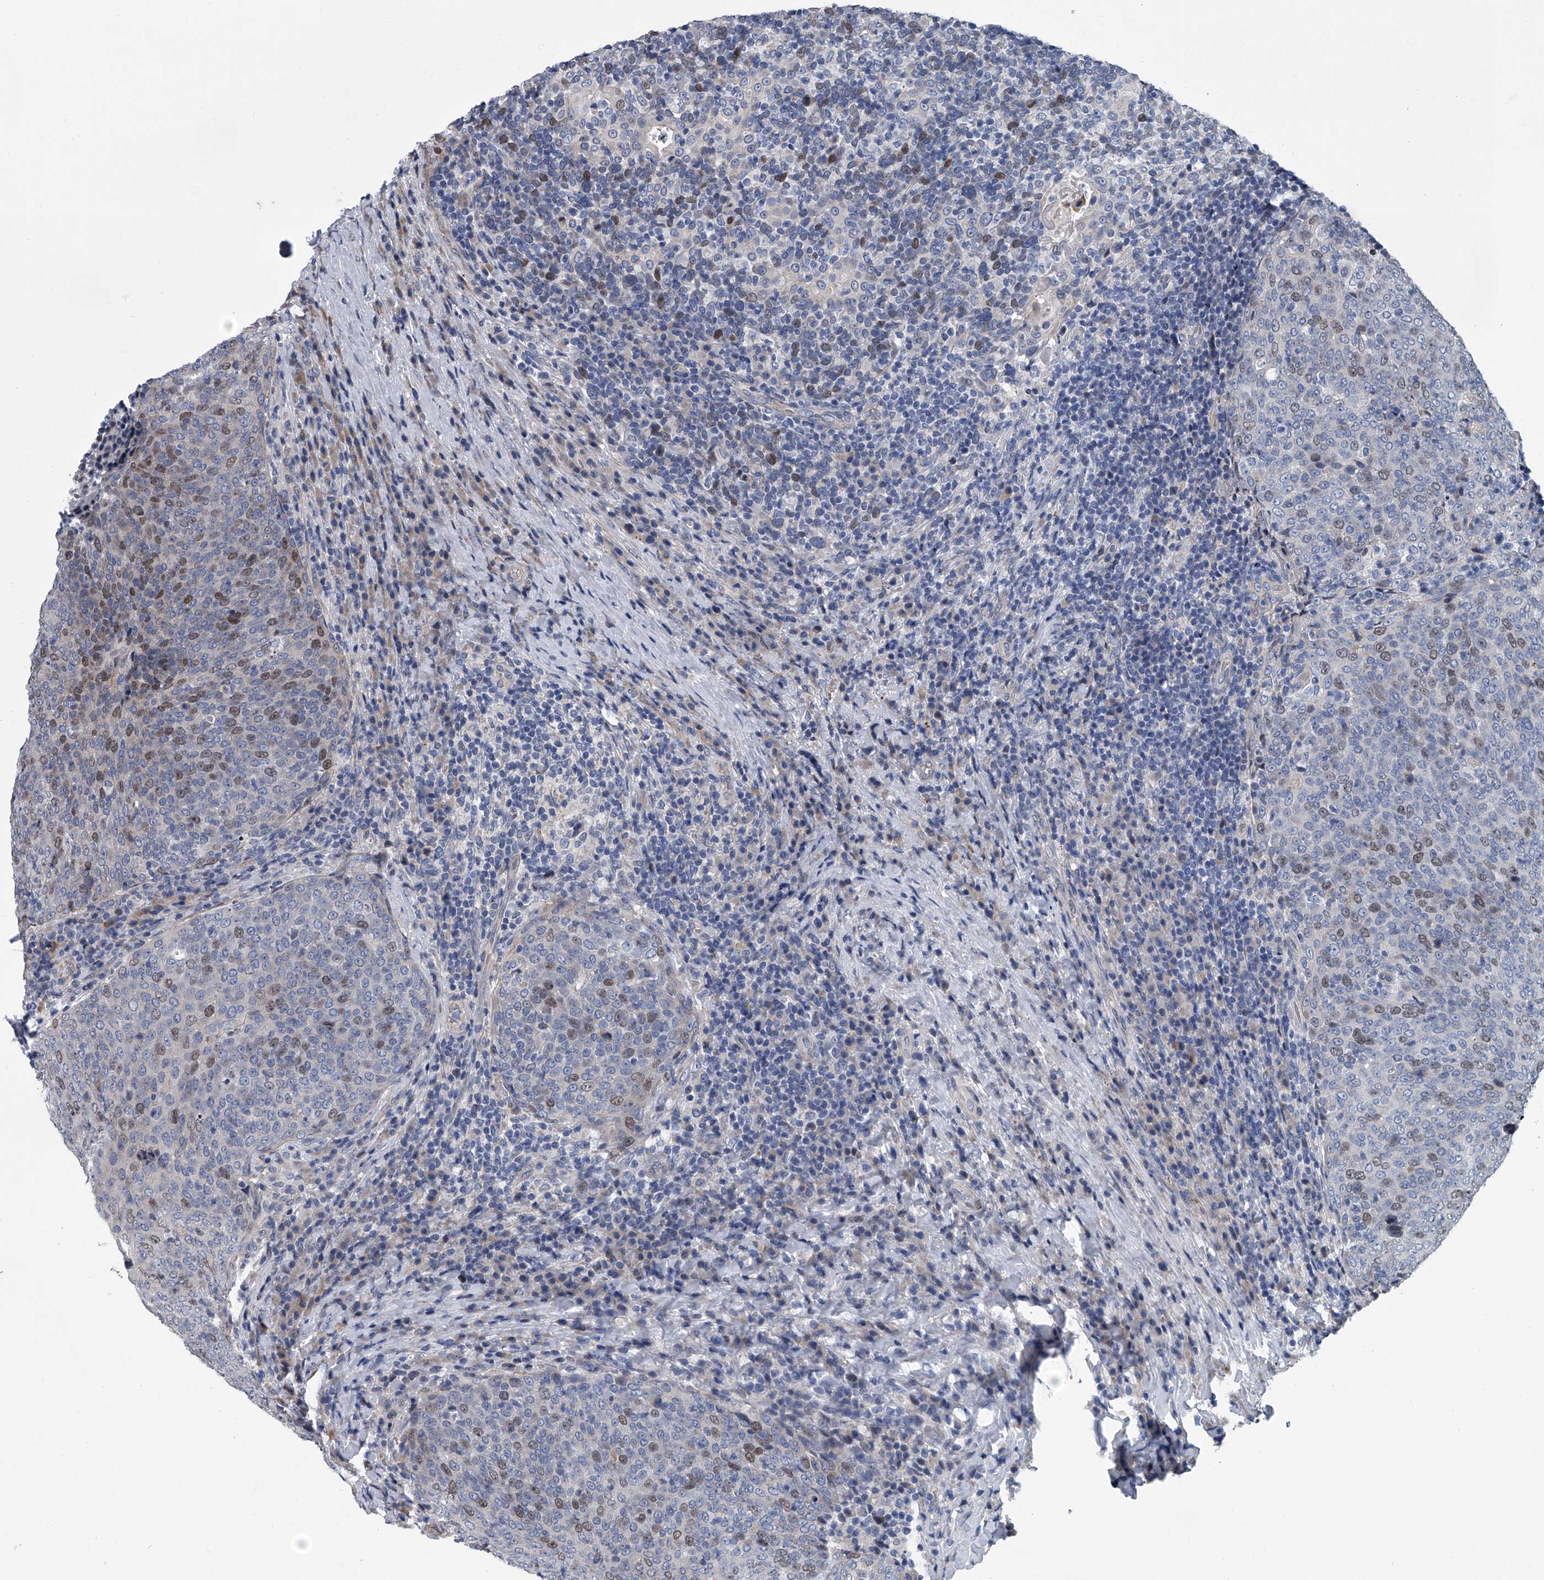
{"staining": {"intensity": "moderate", "quantity": "<25%", "location": "nuclear"}, "tissue": "head and neck cancer", "cell_type": "Tumor cells", "image_type": "cancer", "snomed": [{"axis": "morphology", "description": "Squamous cell carcinoma, NOS"}, {"axis": "morphology", "description": "Squamous cell carcinoma, metastatic, NOS"}, {"axis": "topography", "description": "Lymph node"}, {"axis": "topography", "description": "Head-Neck"}], "caption": "Moderate nuclear positivity for a protein is identified in about <25% of tumor cells of squamous cell carcinoma (head and neck) using immunohistochemistry (IHC).", "gene": "ABCG1", "patient": {"sex": "male", "age": 62}}